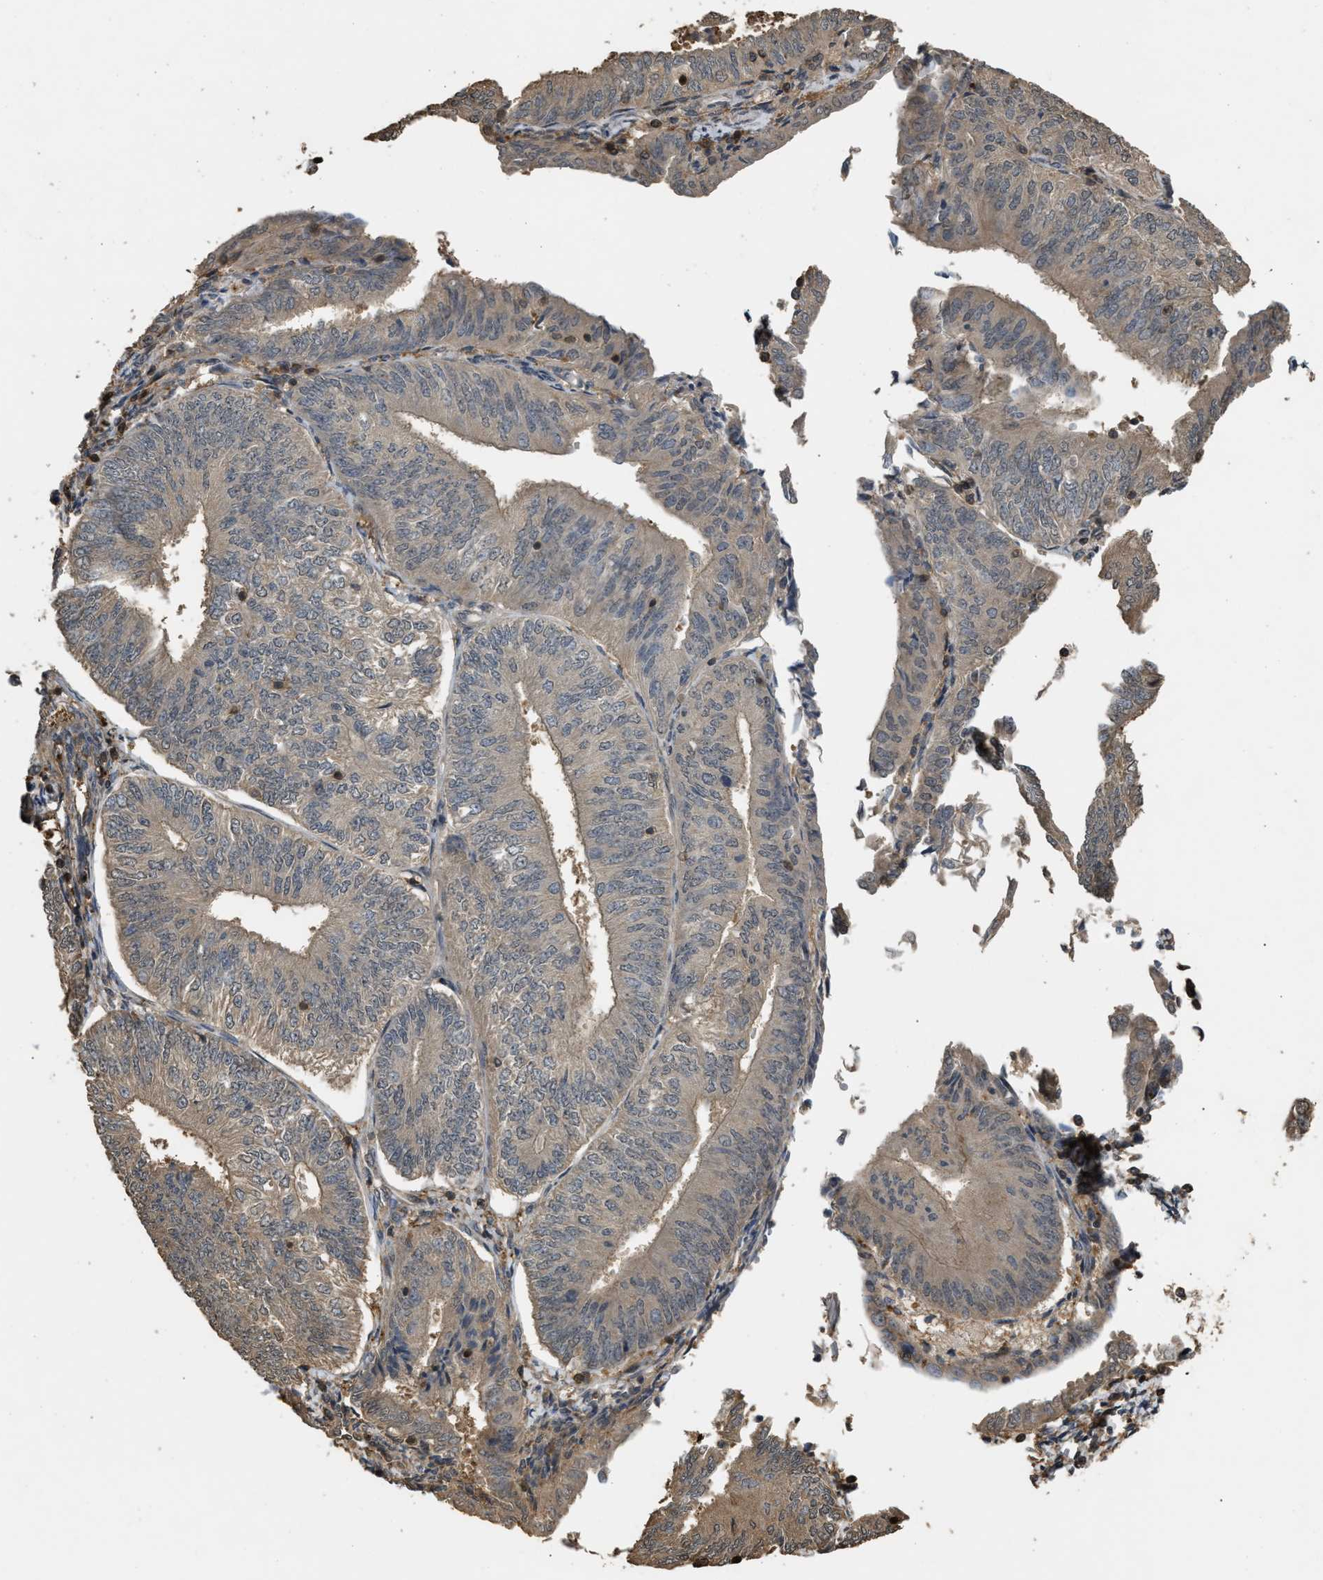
{"staining": {"intensity": "weak", "quantity": "<25%", "location": "cytoplasmic/membranous"}, "tissue": "endometrial cancer", "cell_type": "Tumor cells", "image_type": "cancer", "snomed": [{"axis": "morphology", "description": "Adenocarcinoma, NOS"}, {"axis": "topography", "description": "Endometrium"}], "caption": "This is a micrograph of IHC staining of endometrial cancer, which shows no staining in tumor cells.", "gene": "ARHGDIA", "patient": {"sex": "female", "age": 58}}